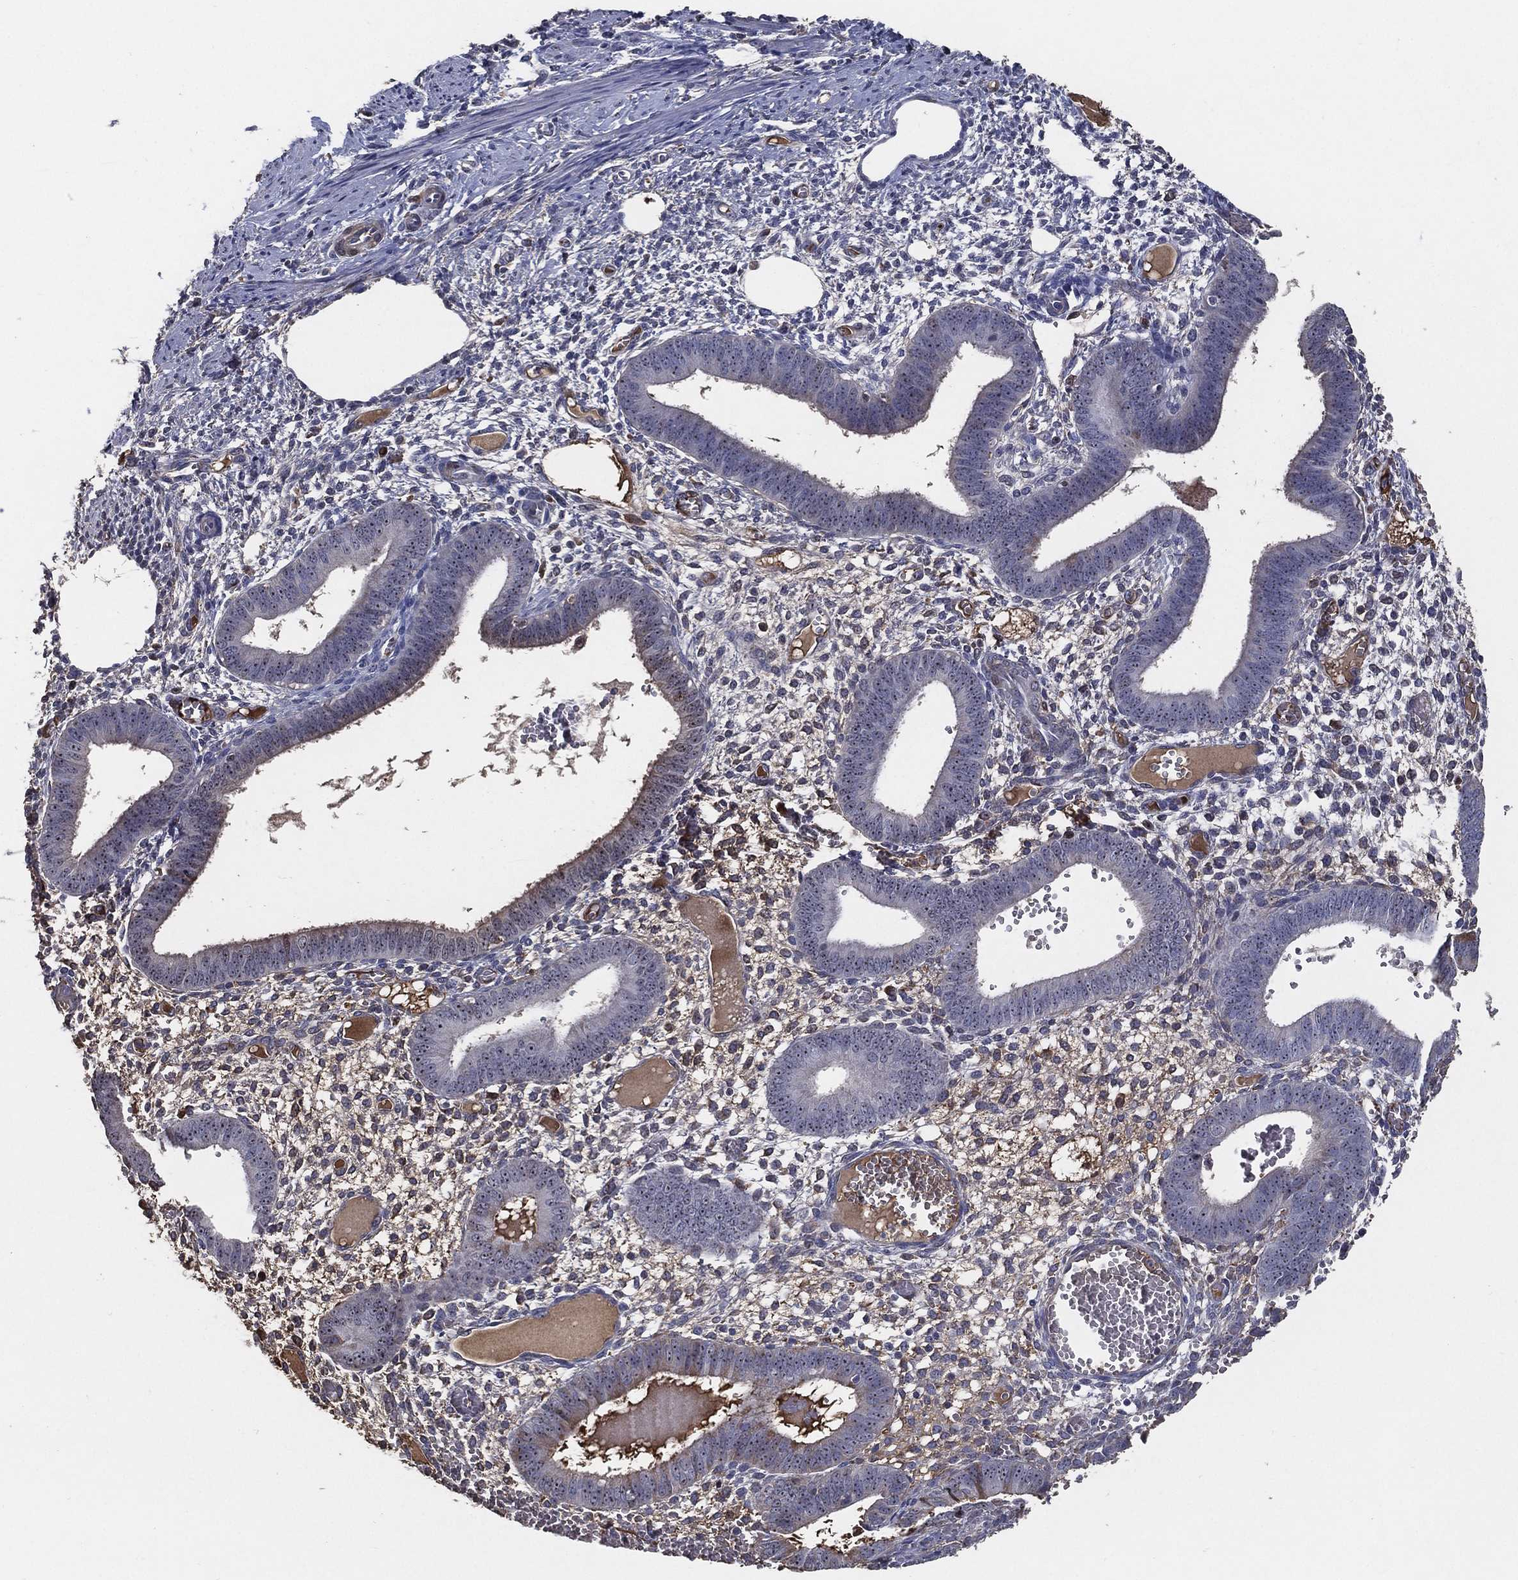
{"staining": {"intensity": "negative", "quantity": "none", "location": "none"}, "tissue": "endometrium", "cell_type": "Cells in endometrial stroma", "image_type": "normal", "snomed": [{"axis": "morphology", "description": "Normal tissue, NOS"}, {"axis": "topography", "description": "Endometrium"}], "caption": "IHC micrograph of normal endometrium: endometrium stained with DAB (3,3'-diaminobenzidine) shows no significant protein staining in cells in endometrial stroma. Brightfield microscopy of IHC stained with DAB (brown) and hematoxylin (blue), captured at high magnification.", "gene": "EFNA1", "patient": {"sex": "female", "age": 42}}